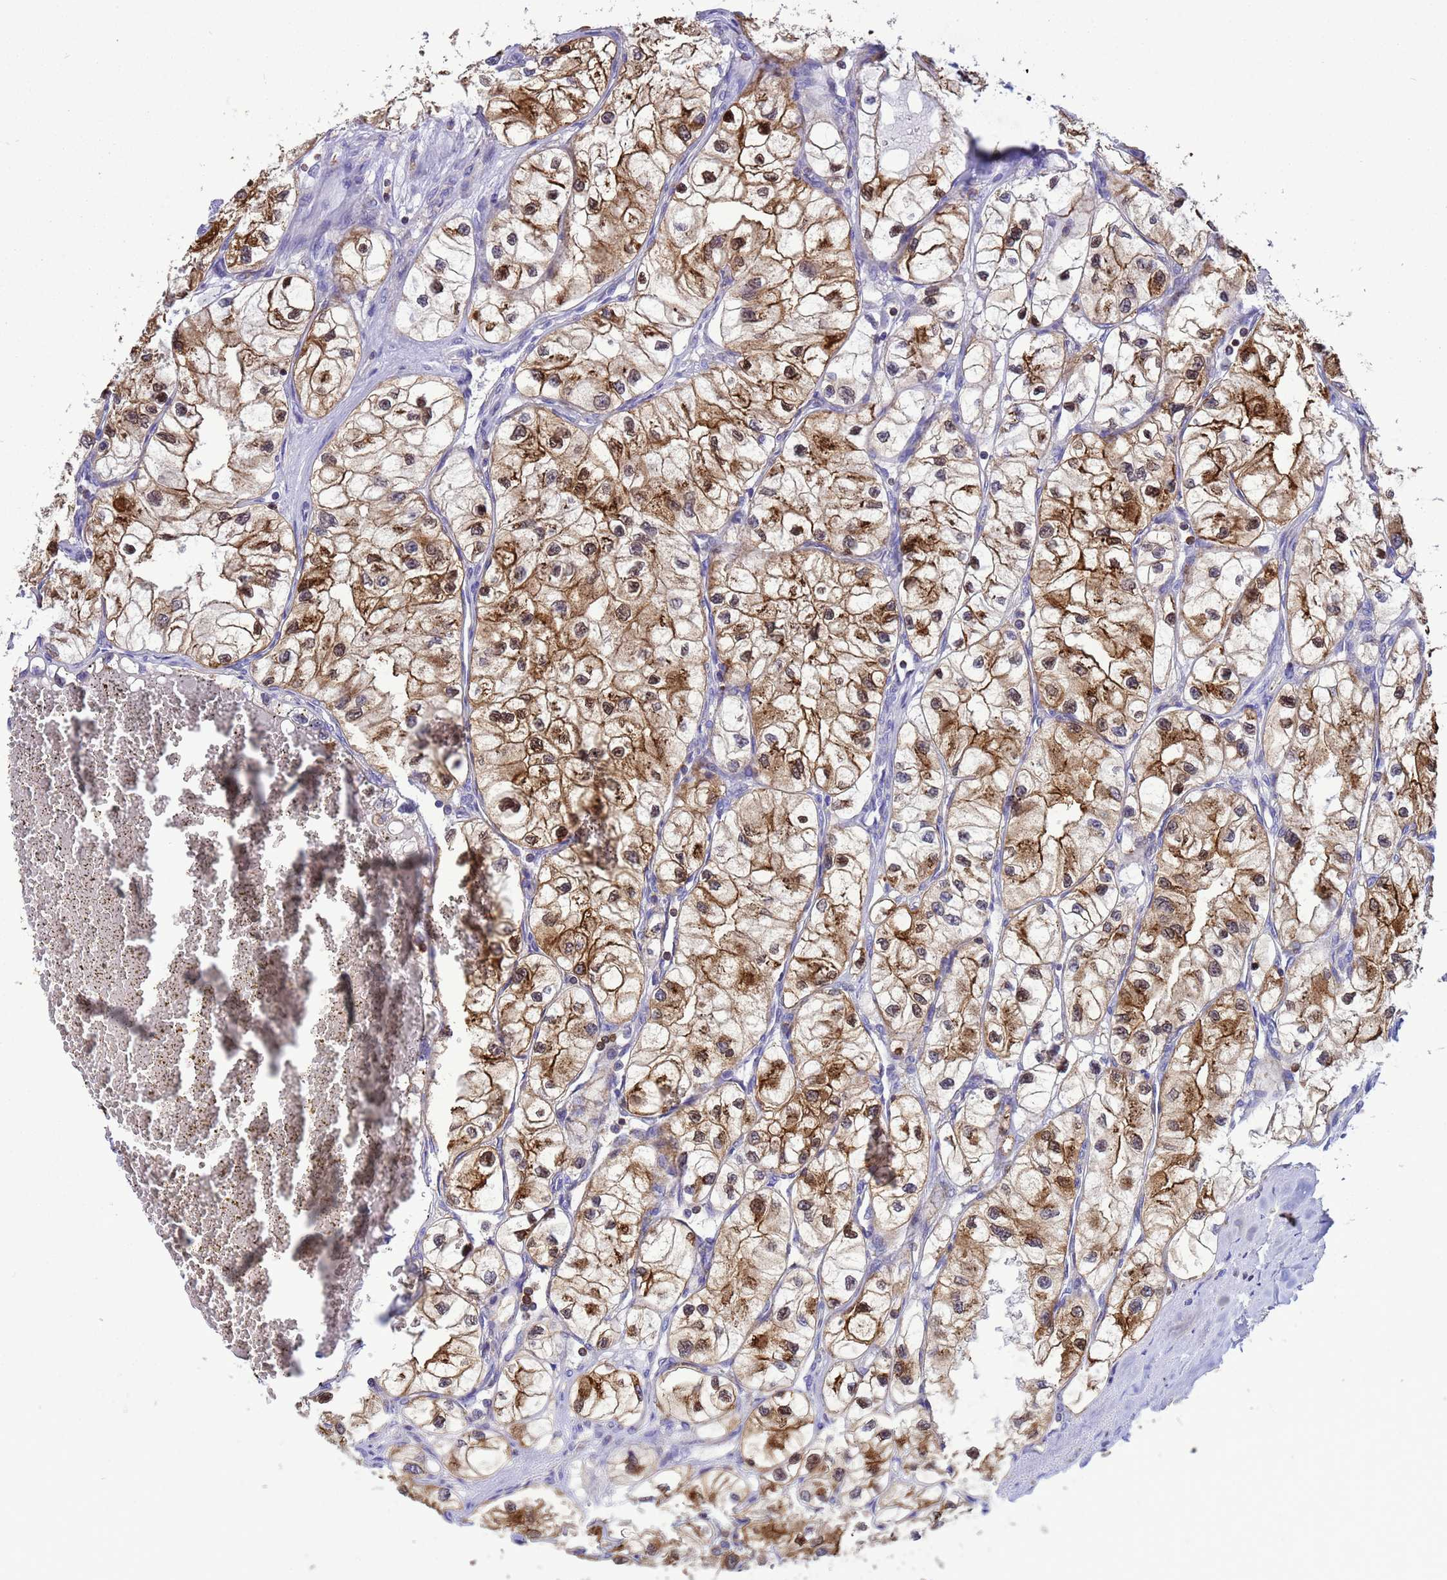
{"staining": {"intensity": "moderate", "quantity": ">75%", "location": "cytoplasmic/membranous"}, "tissue": "renal cancer", "cell_type": "Tumor cells", "image_type": "cancer", "snomed": [{"axis": "morphology", "description": "Adenocarcinoma, NOS"}, {"axis": "topography", "description": "Kidney"}], "caption": "Immunohistochemistry (IHC) (DAB (3,3'-diaminobenzidine)) staining of renal adenocarcinoma displays moderate cytoplasmic/membranous protein staining in approximately >75% of tumor cells.", "gene": "EZR", "patient": {"sex": "female", "age": 57}}